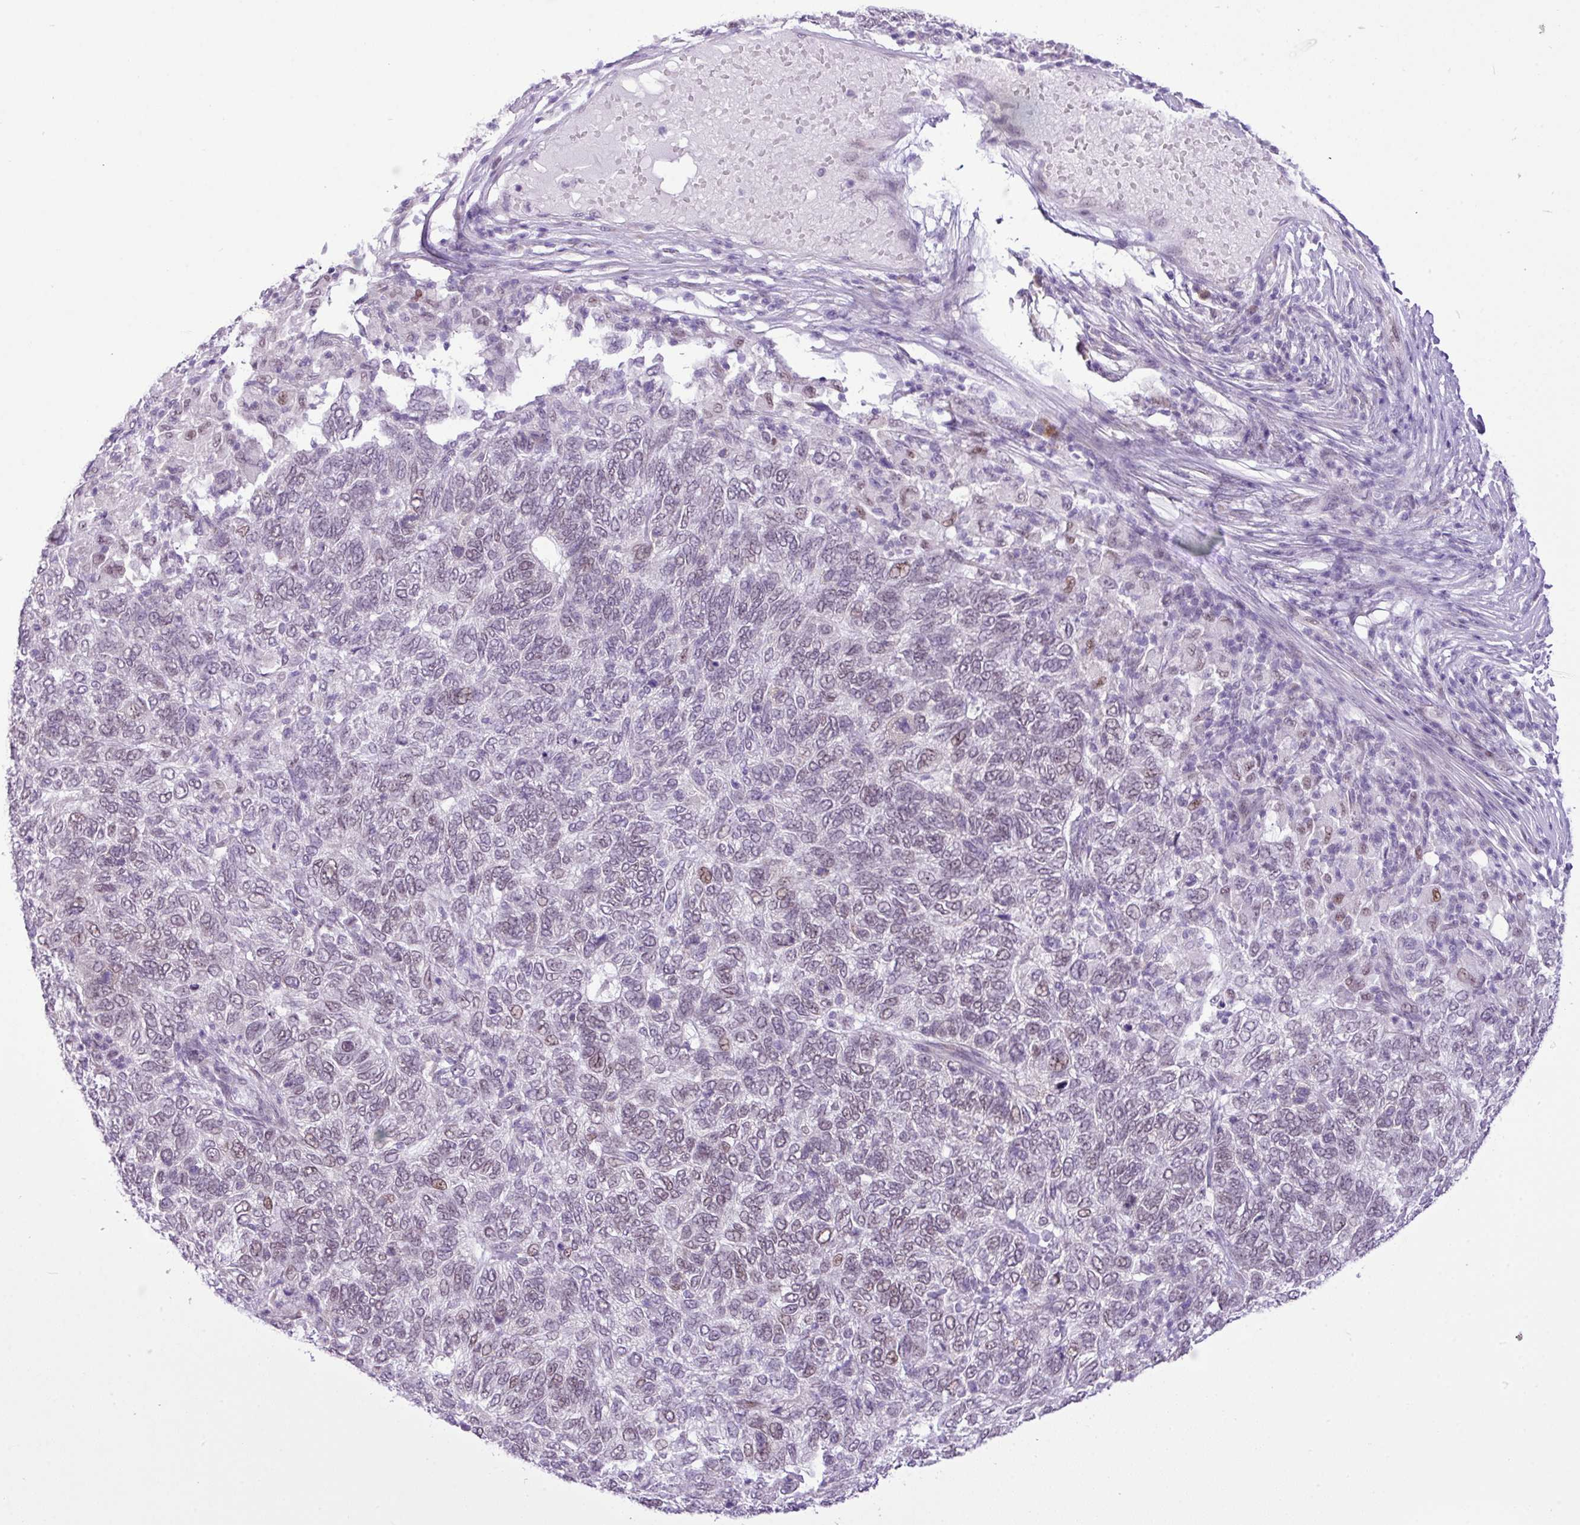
{"staining": {"intensity": "weak", "quantity": "<25%", "location": "nuclear"}, "tissue": "skin cancer", "cell_type": "Tumor cells", "image_type": "cancer", "snomed": [{"axis": "morphology", "description": "Basal cell carcinoma"}, {"axis": "topography", "description": "Skin"}], "caption": "This image is of skin cancer stained with immunohistochemistry to label a protein in brown with the nuclei are counter-stained blue. There is no staining in tumor cells.", "gene": "ELOA2", "patient": {"sex": "female", "age": 65}}